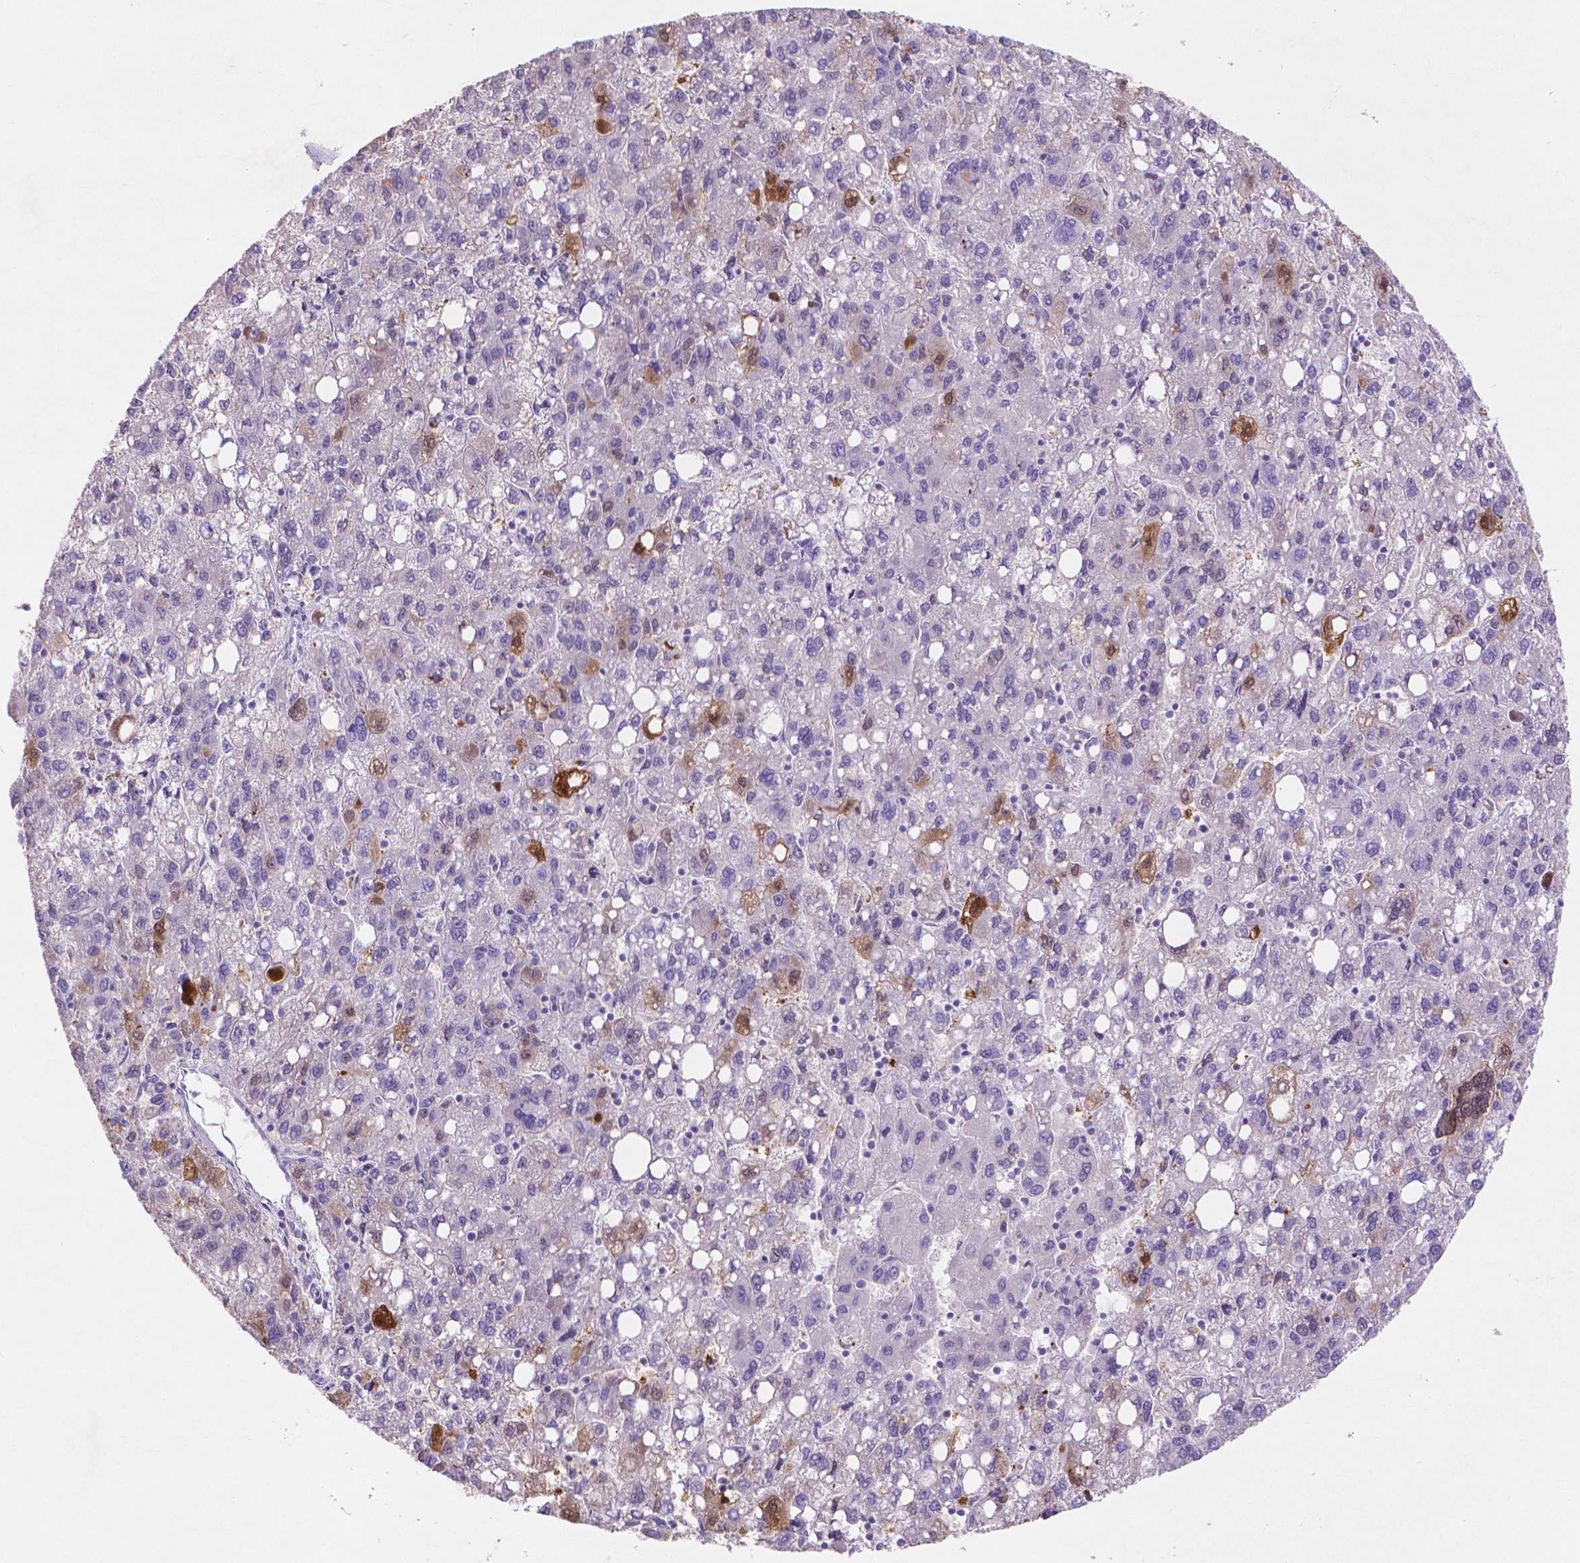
{"staining": {"intensity": "moderate", "quantity": "<25%", "location": "cytoplasmic/membranous,nuclear"}, "tissue": "liver cancer", "cell_type": "Tumor cells", "image_type": "cancer", "snomed": [{"axis": "morphology", "description": "Carcinoma, Hepatocellular, NOS"}, {"axis": "topography", "description": "Liver"}], "caption": "Immunohistochemistry histopathology image of neoplastic tissue: liver cancer (hepatocellular carcinoma) stained using IHC shows low levels of moderate protein expression localized specifically in the cytoplasmic/membranous and nuclear of tumor cells, appearing as a cytoplasmic/membranous and nuclear brown color.", "gene": "MMP11", "patient": {"sex": "female", "age": 82}}